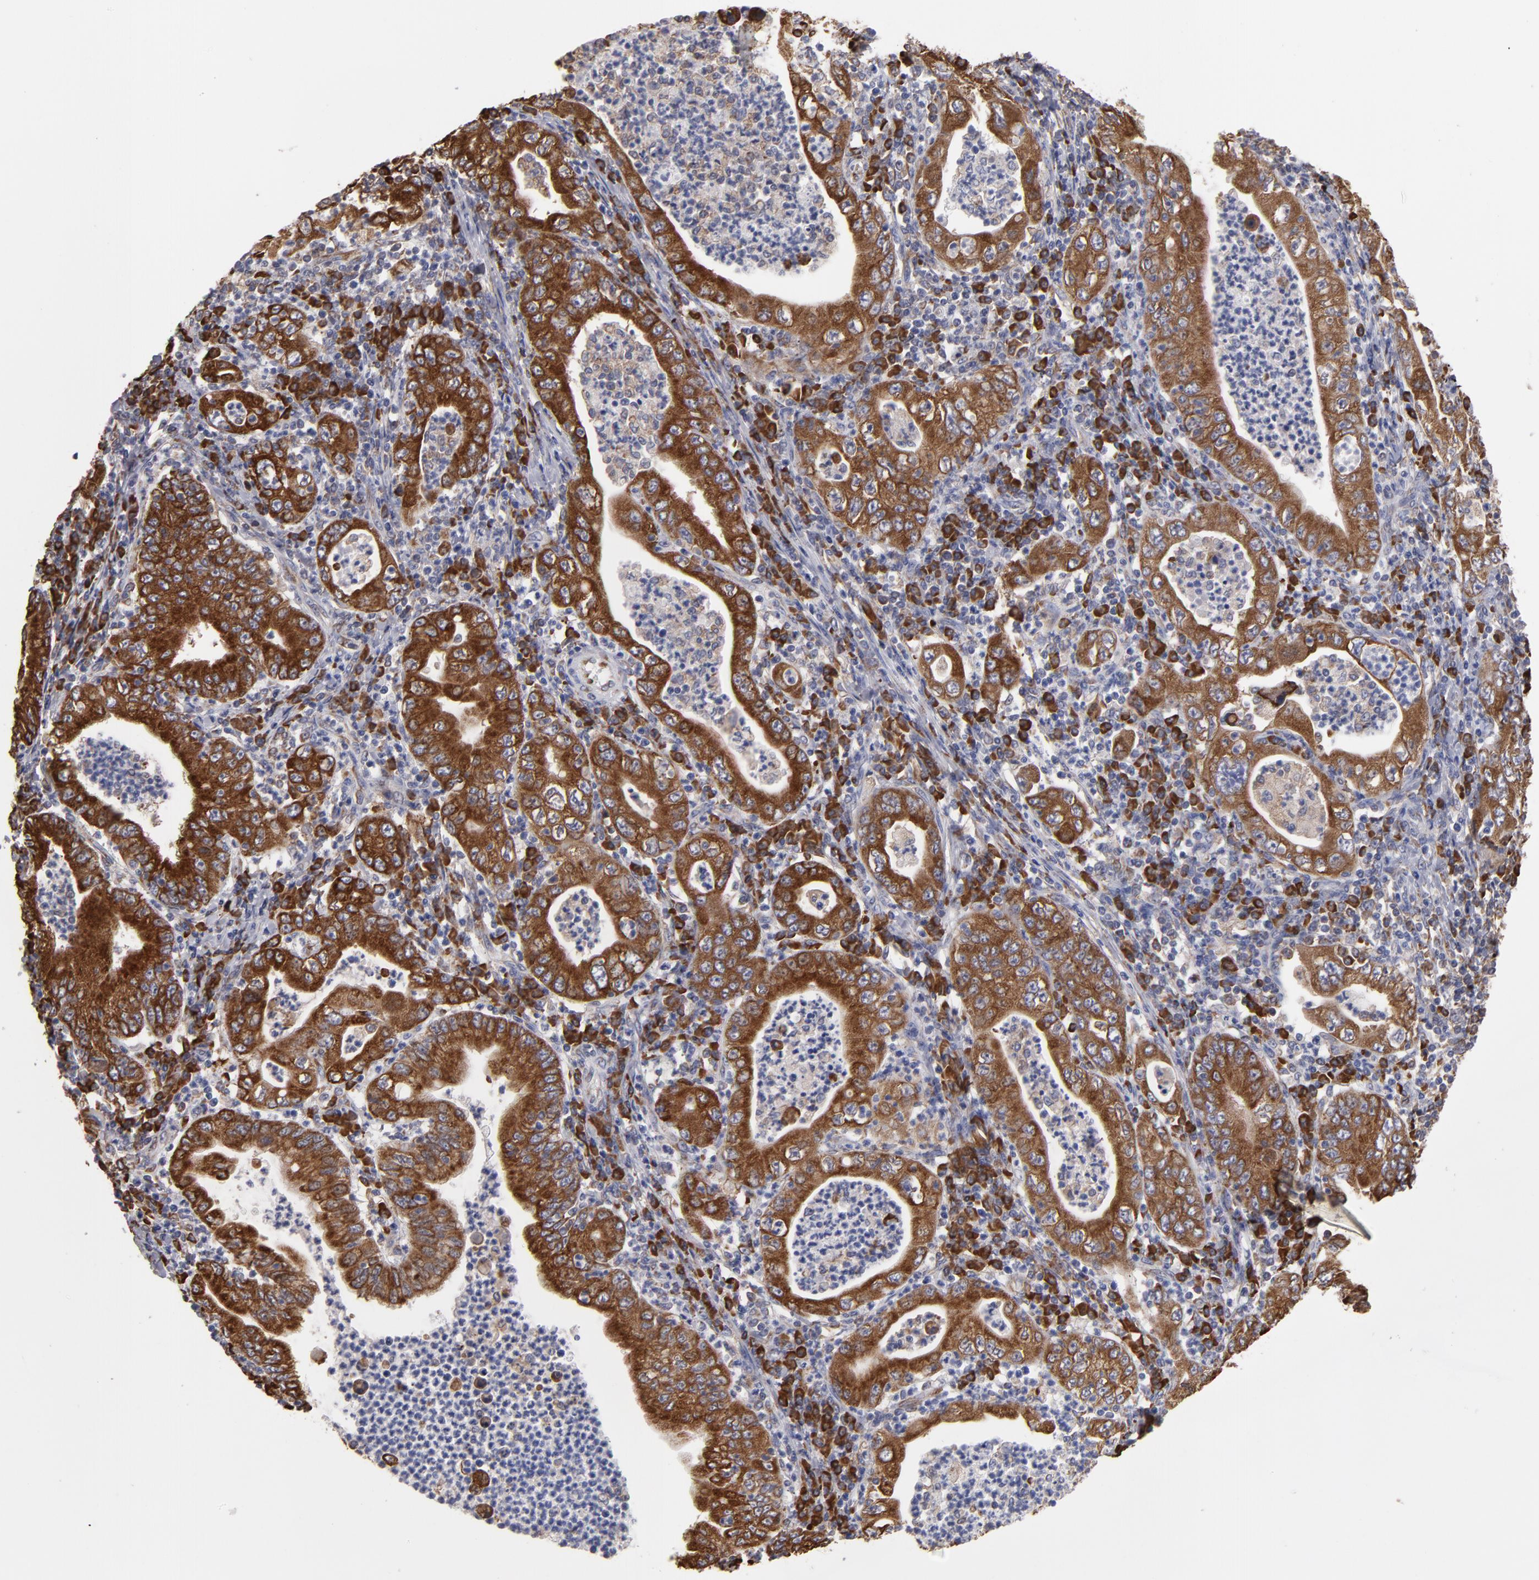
{"staining": {"intensity": "strong", "quantity": ">75%", "location": "cytoplasmic/membranous"}, "tissue": "stomach cancer", "cell_type": "Tumor cells", "image_type": "cancer", "snomed": [{"axis": "morphology", "description": "Normal tissue, NOS"}, {"axis": "morphology", "description": "Adenocarcinoma, NOS"}, {"axis": "topography", "description": "Esophagus"}, {"axis": "topography", "description": "Stomach, upper"}, {"axis": "topography", "description": "Peripheral nerve tissue"}], "caption": "Immunohistochemistry (IHC) image of neoplastic tissue: adenocarcinoma (stomach) stained using immunohistochemistry shows high levels of strong protein expression localized specifically in the cytoplasmic/membranous of tumor cells, appearing as a cytoplasmic/membranous brown color.", "gene": "SND1", "patient": {"sex": "male", "age": 62}}